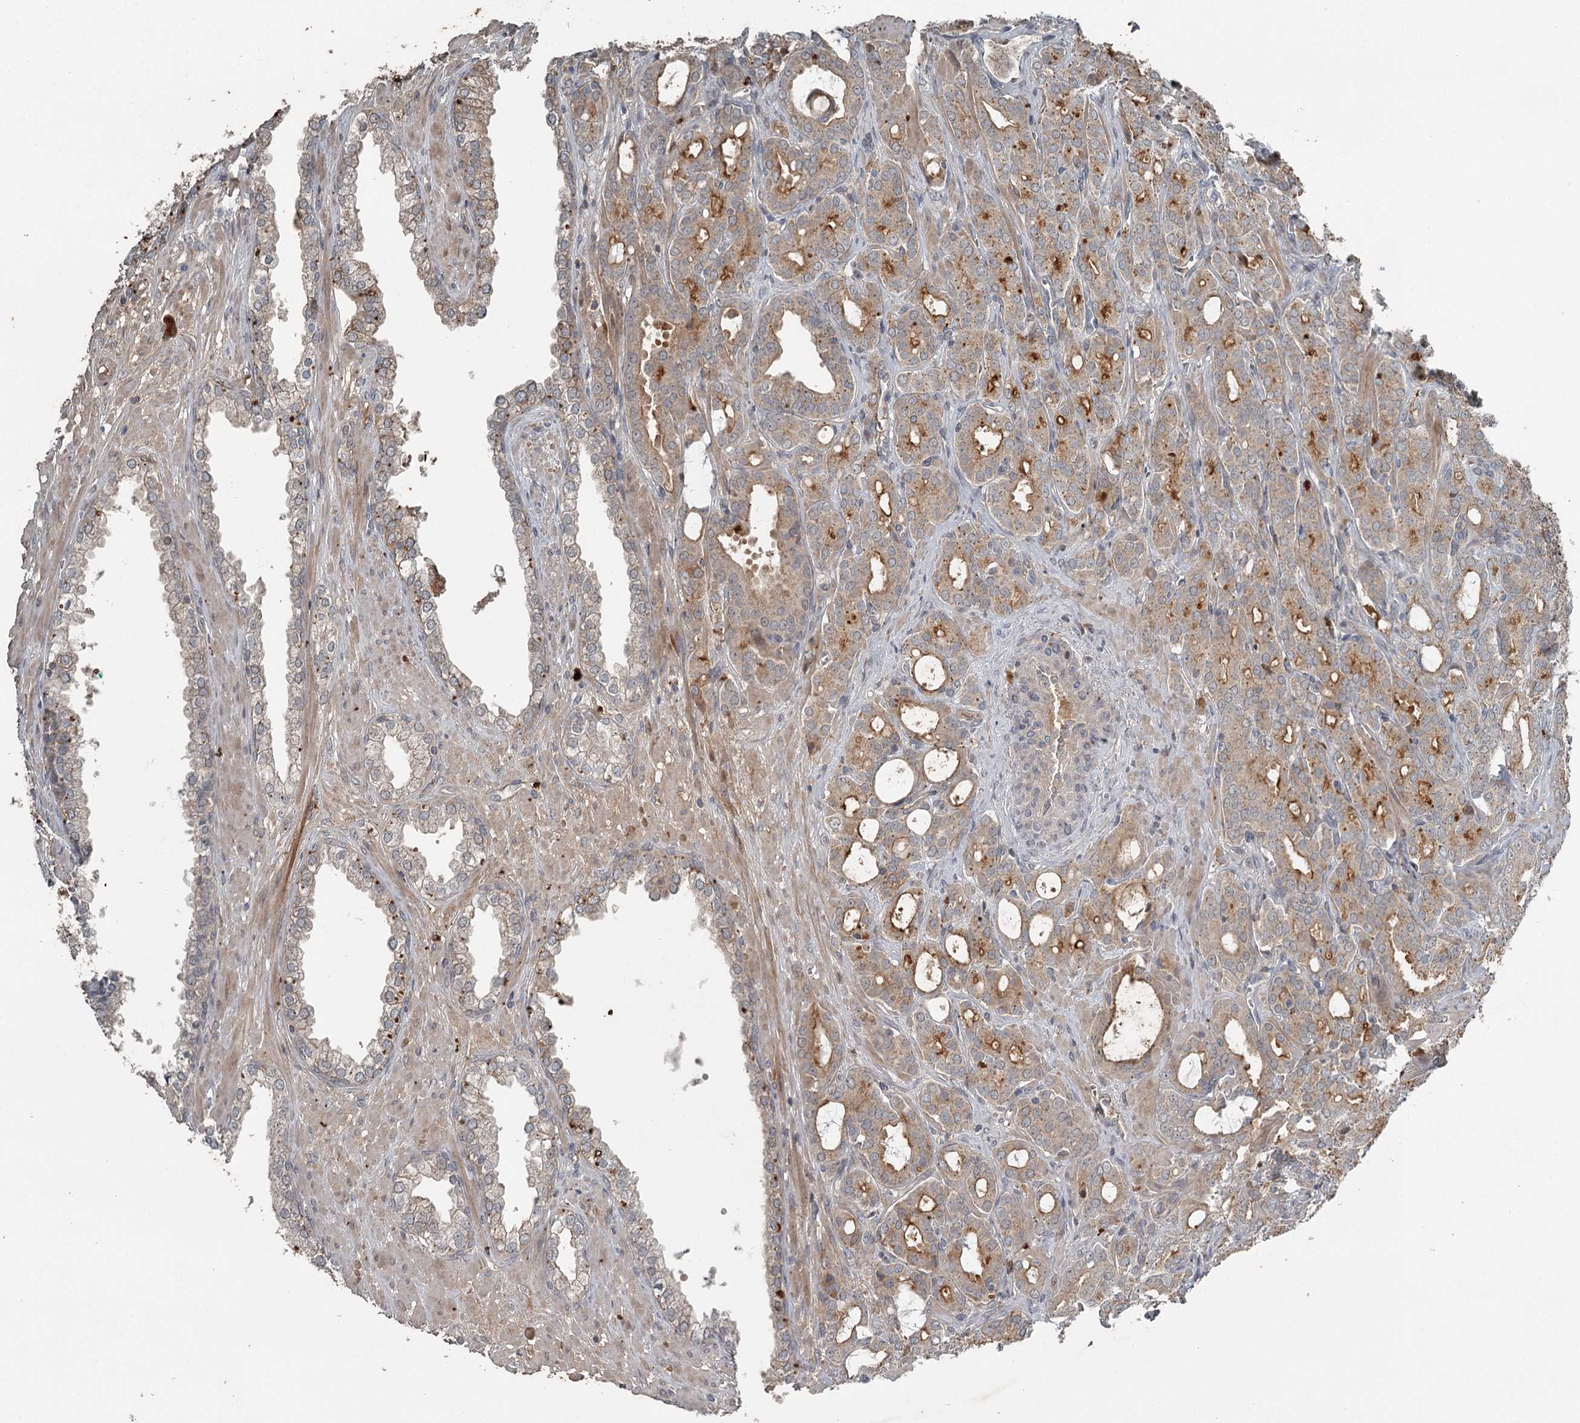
{"staining": {"intensity": "weak", "quantity": "25%-75%", "location": "cytoplasmic/membranous"}, "tissue": "prostate cancer", "cell_type": "Tumor cells", "image_type": "cancer", "snomed": [{"axis": "morphology", "description": "Adenocarcinoma, High grade"}, {"axis": "topography", "description": "Prostate"}], "caption": "Adenocarcinoma (high-grade) (prostate) stained with a protein marker demonstrates weak staining in tumor cells.", "gene": "SLC39A8", "patient": {"sex": "male", "age": 72}}